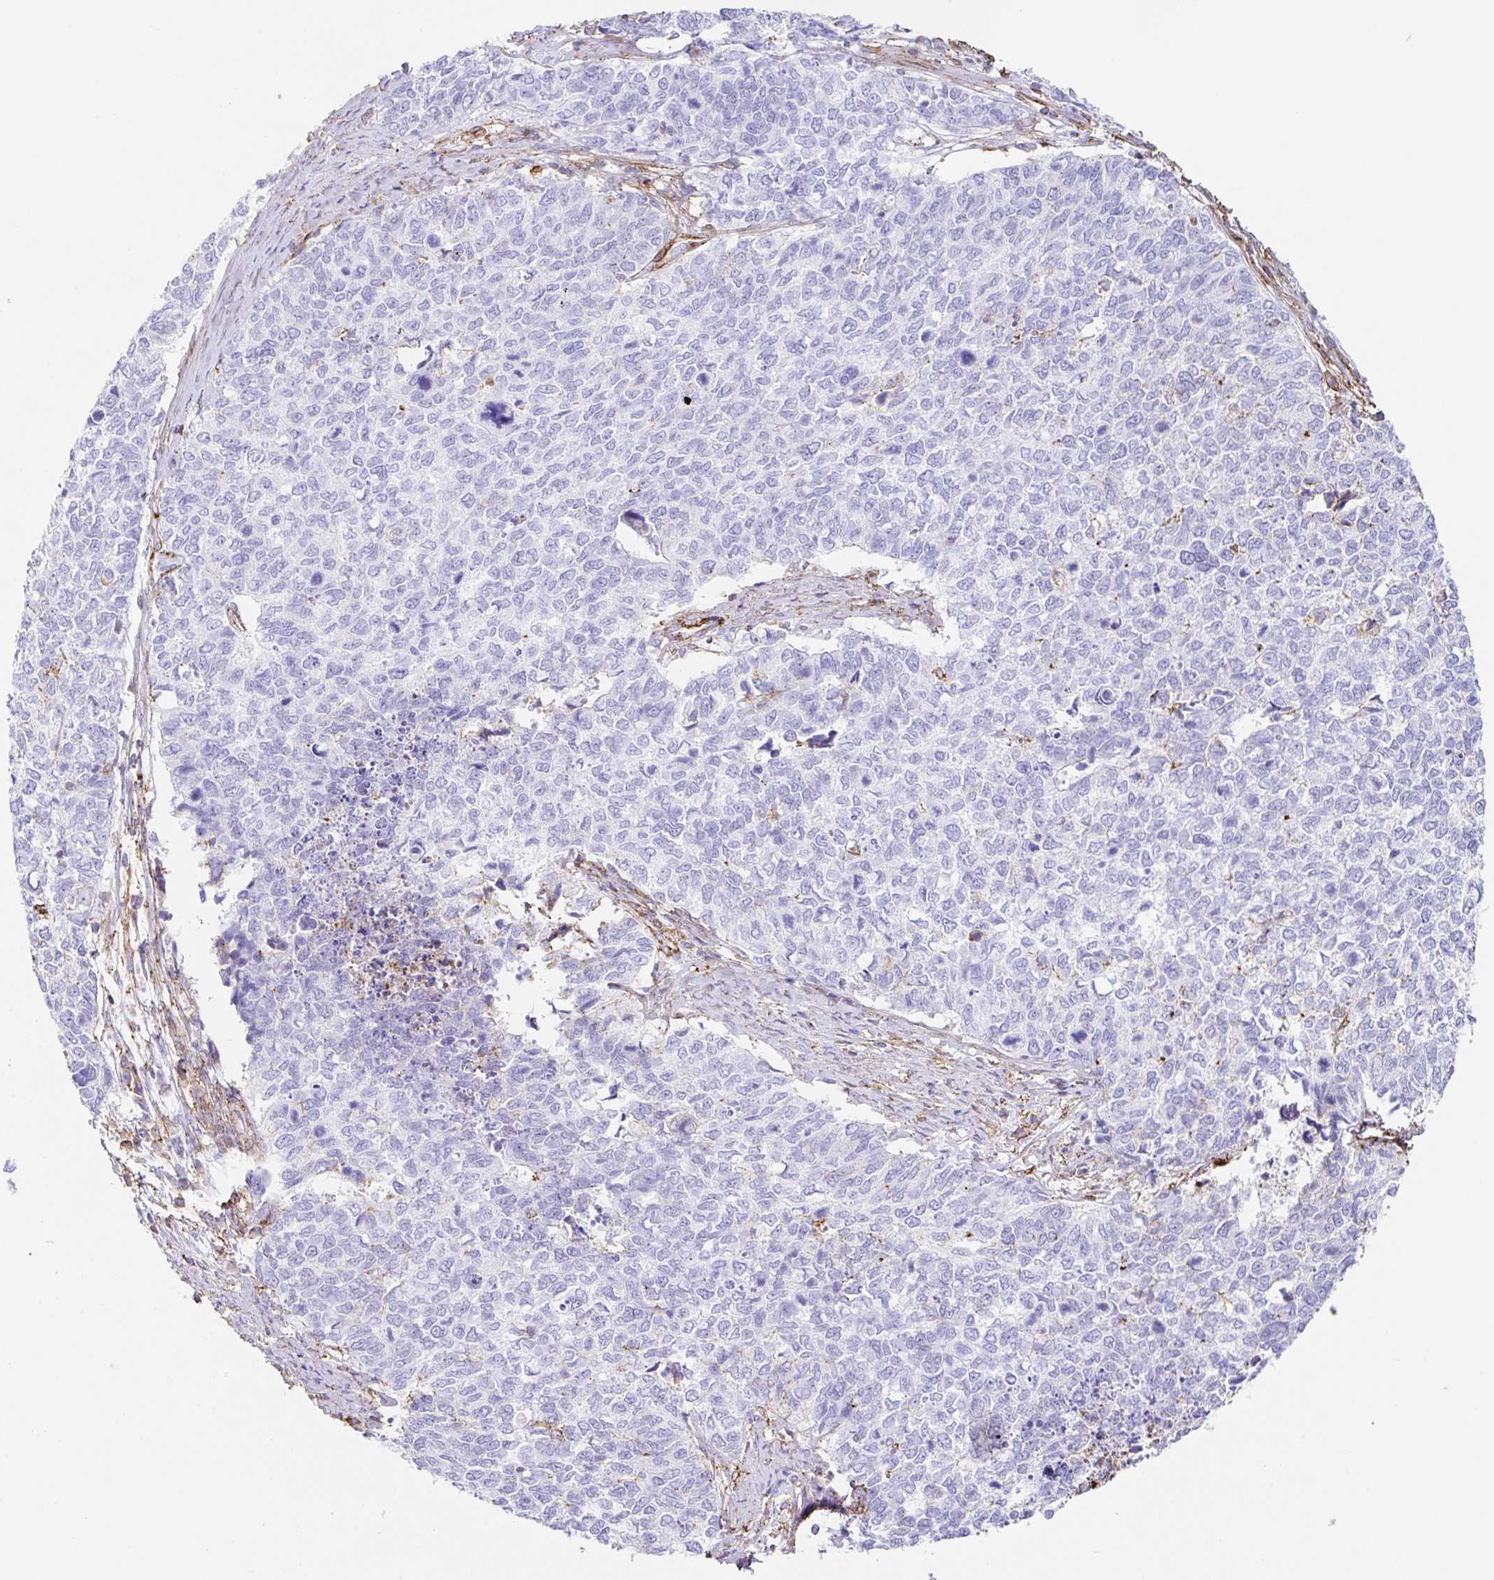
{"staining": {"intensity": "negative", "quantity": "none", "location": "none"}, "tissue": "cervical cancer", "cell_type": "Tumor cells", "image_type": "cancer", "snomed": [{"axis": "morphology", "description": "Adenocarcinoma, NOS"}, {"axis": "topography", "description": "Cervix"}], "caption": "The image exhibits no staining of tumor cells in cervical cancer.", "gene": "MTTP", "patient": {"sex": "female", "age": 63}}